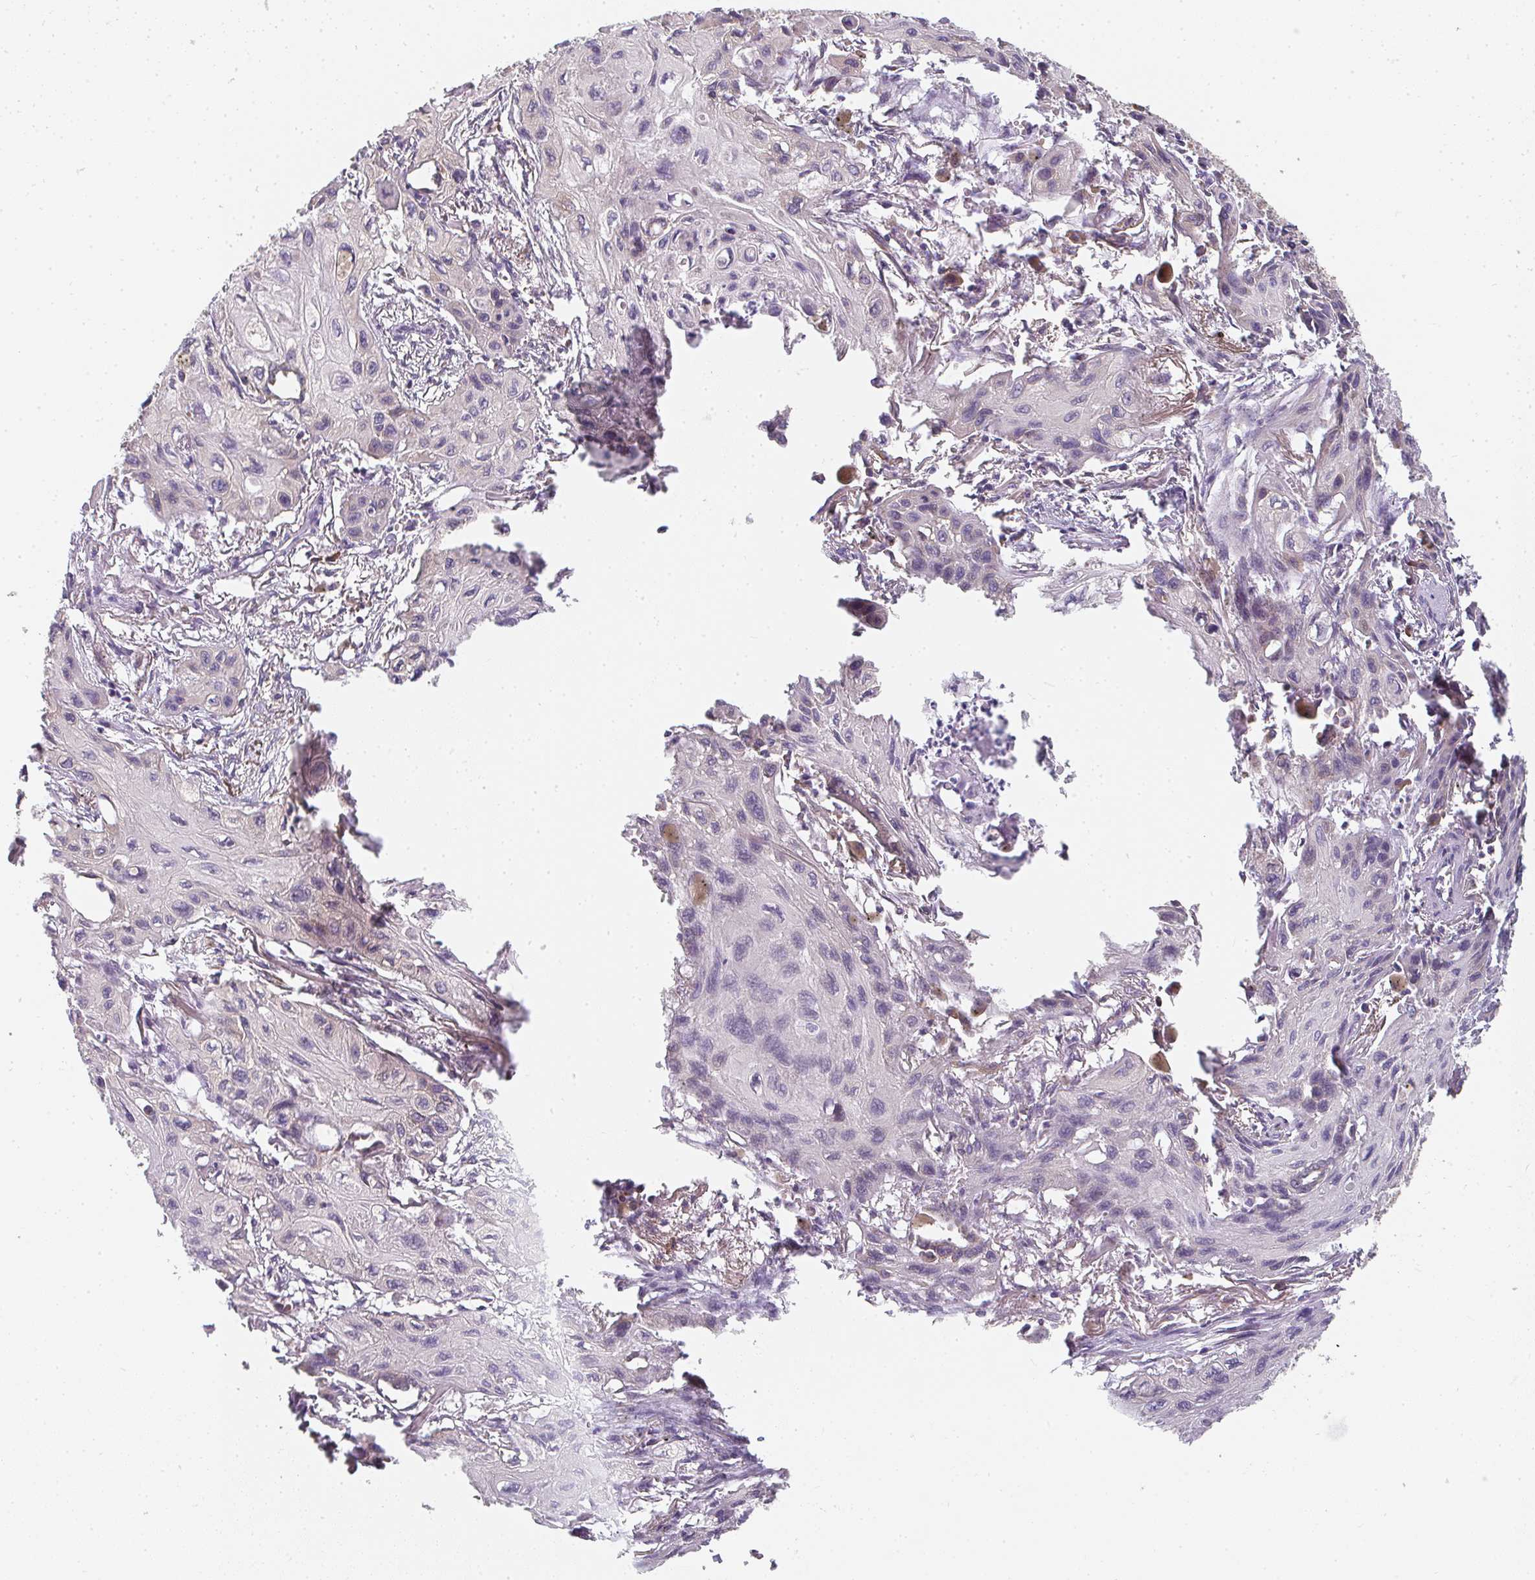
{"staining": {"intensity": "weak", "quantity": "25%-75%", "location": "cytoplasmic/membranous"}, "tissue": "lung cancer", "cell_type": "Tumor cells", "image_type": "cancer", "snomed": [{"axis": "morphology", "description": "Squamous cell carcinoma, NOS"}, {"axis": "topography", "description": "Lung"}], "caption": "Immunohistochemistry (IHC) photomicrograph of neoplastic tissue: lung cancer stained using immunohistochemistry (IHC) reveals low levels of weak protein expression localized specifically in the cytoplasmic/membranous of tumor cells, appearing as a cytoplasmic/membranous brown color.", "gene": "SLC35B3", "patient": {"sex": "male", "age": 71}}